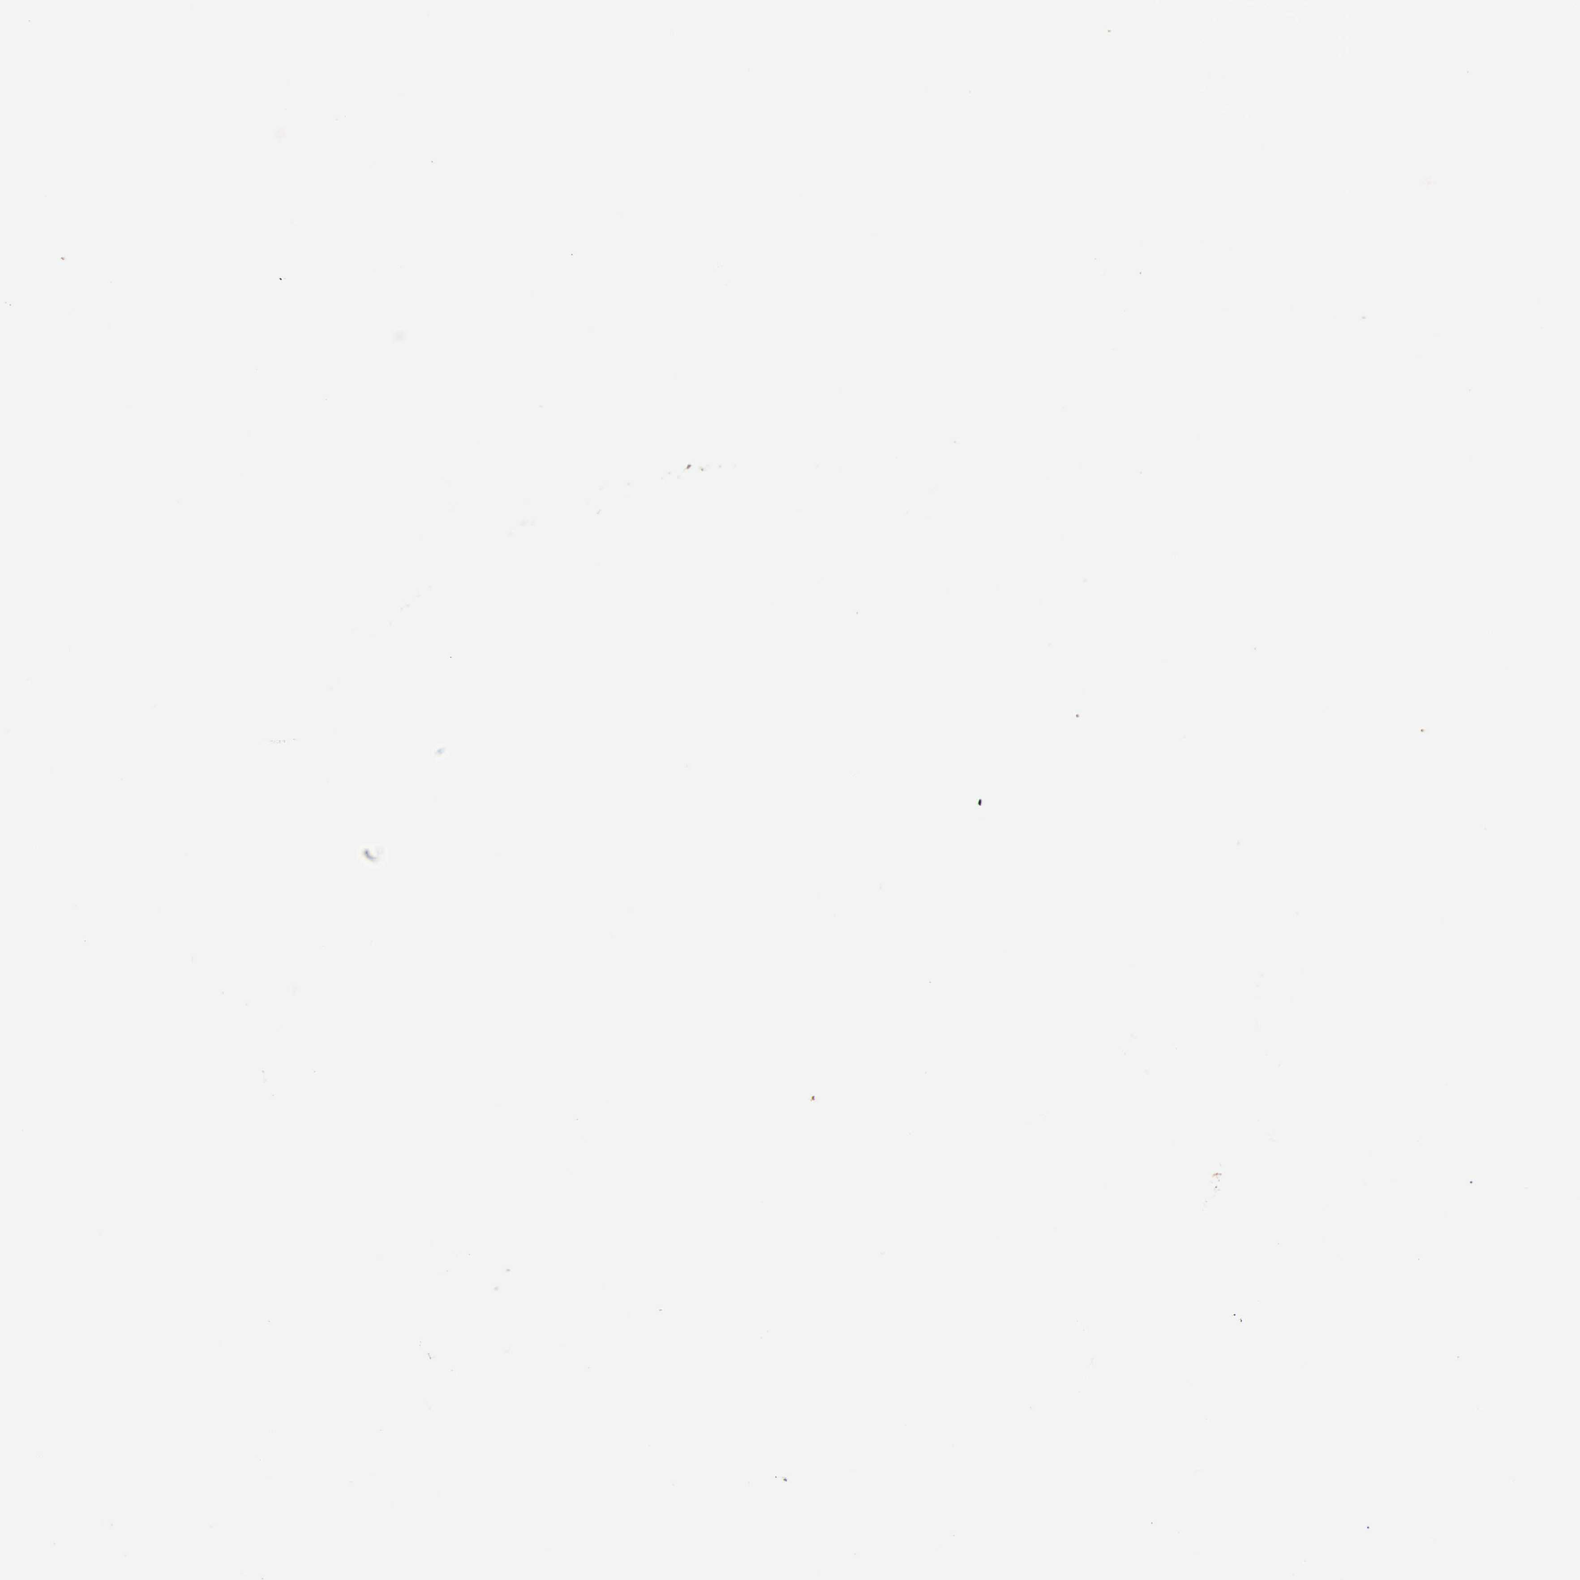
{"staining": {"intensity": "weak", "quantity": "25%-75%", "location": "cytoplasmic/membranous"}, "tissue": "nasopharynx", "cell_type": "Respiratory epithelial cells", "image_type": "normal", "snomed": [{"axis": "morphology", "description": "Normal tissue, NOS"}, {"axis": "topography", "description": "Nasopharynx"}], "caption": "Protein staining exhibits weak cytoplasmic/membranous staining in about 25%-75% of respiratory epithelial cells in unremarkable nasopharynx.", "gene": "CST3", "patient": {"sex": "male", "age": 63}}